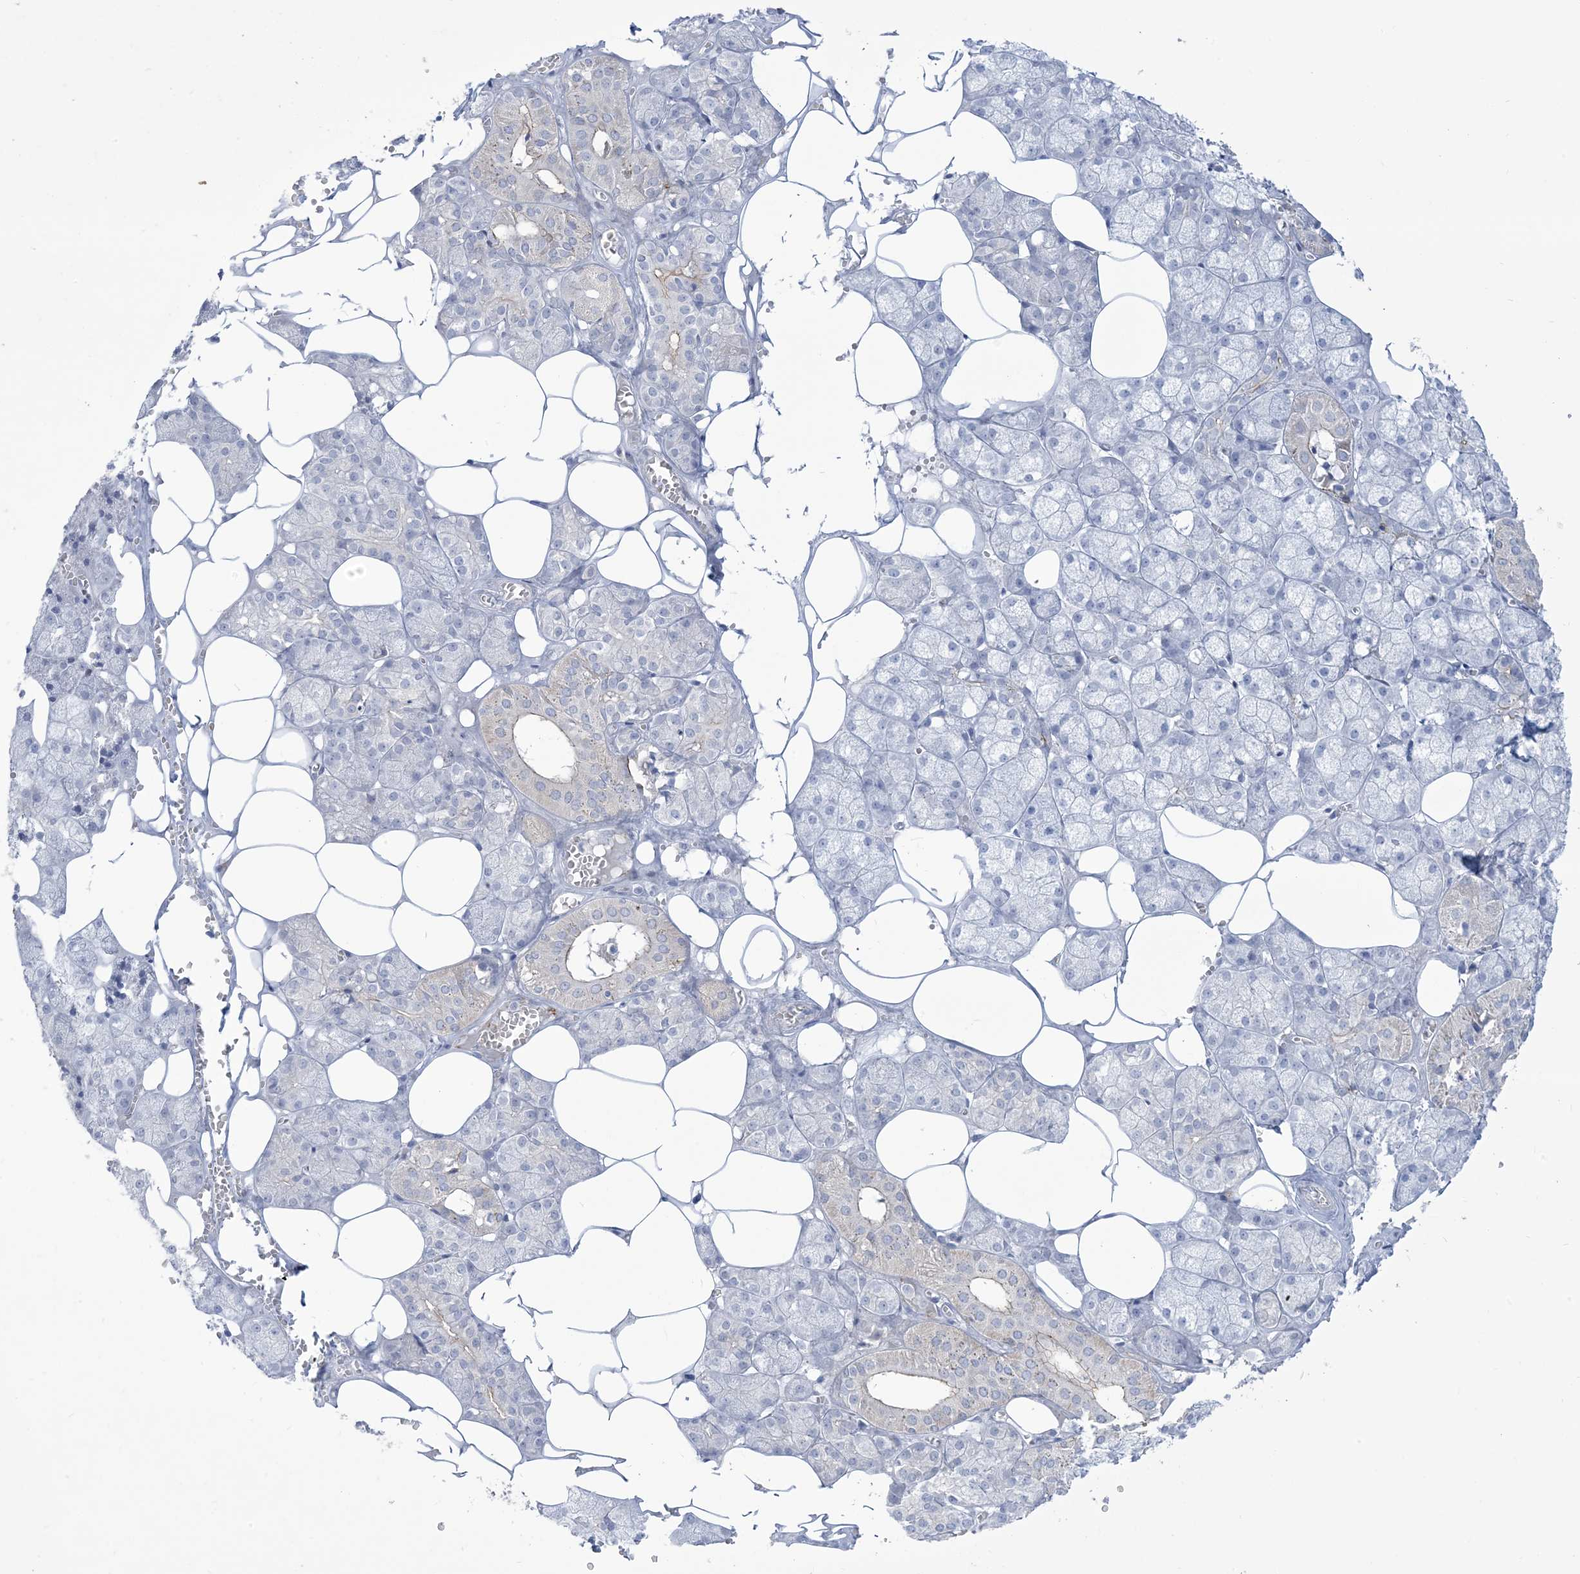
{"staining": {"intensity": "weak", "quantity": "<25%", "location": "cytoplasmic/membranous"}, "tissue": "salivary gland", "cell_type": "Glandular cells", "image_type": "normal", "snomed": [{"axis": "morphology", "description": "Normal tissue, NOS"}, {"axis": "topography", "description": "Salivary gland"}], "caption": "Immunohistochemical staining of benign human salivary gland exhibits no significant expression in glandular cells. (Stains: DAB immunohistochemistry (IHC) with hematoxylin counter stain, Microscopy: brightfield microscopy at high magnification).", "gene": "B3GNT7", "patient": {"sex": "male", "age": 62}}